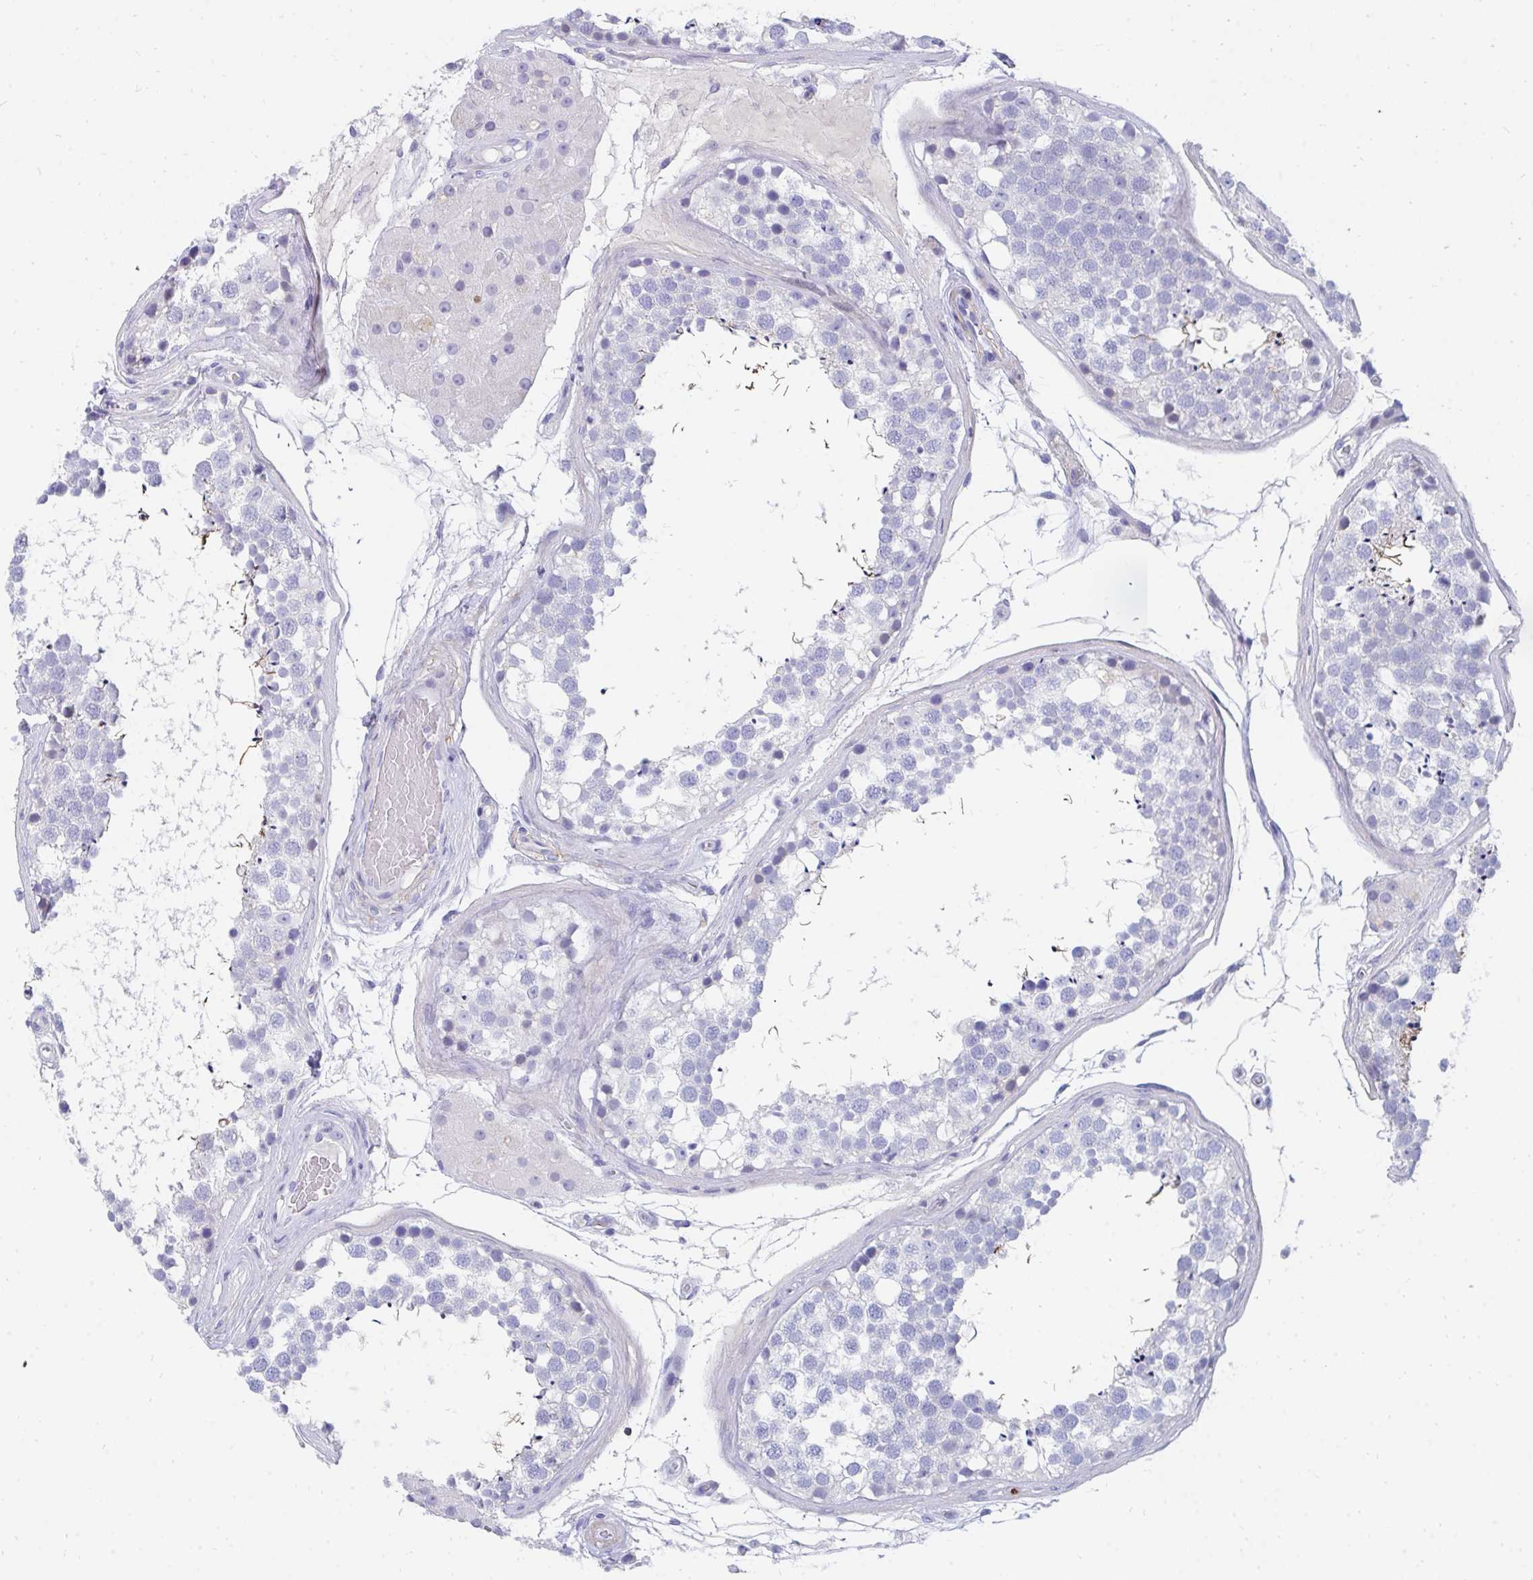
{"staining": {"intensity": "negative", "quantity": "none", "location": "none"}, "tissue": "testis", "cell_type": "Cells in seminiferous ducts", "image_type": "normal", "snomed": [{"axis": "morphology", "description": "Normal tissue, NOS"}, {"axis": "morphology", "description": "Seminoma, NOS"}, {"axis": "topography", "description": "Testis"}], "caption": "IHC photomicrograph of benign testis: human testis stained with DAB (3,3'-diaminobenzidine) displays no significant protein expression in cells in seminiferous ducts. (IHC, brightfield microscopy, high magnification).", "gene": "CD7", "patient": {"sex": "male", "age": 65}}